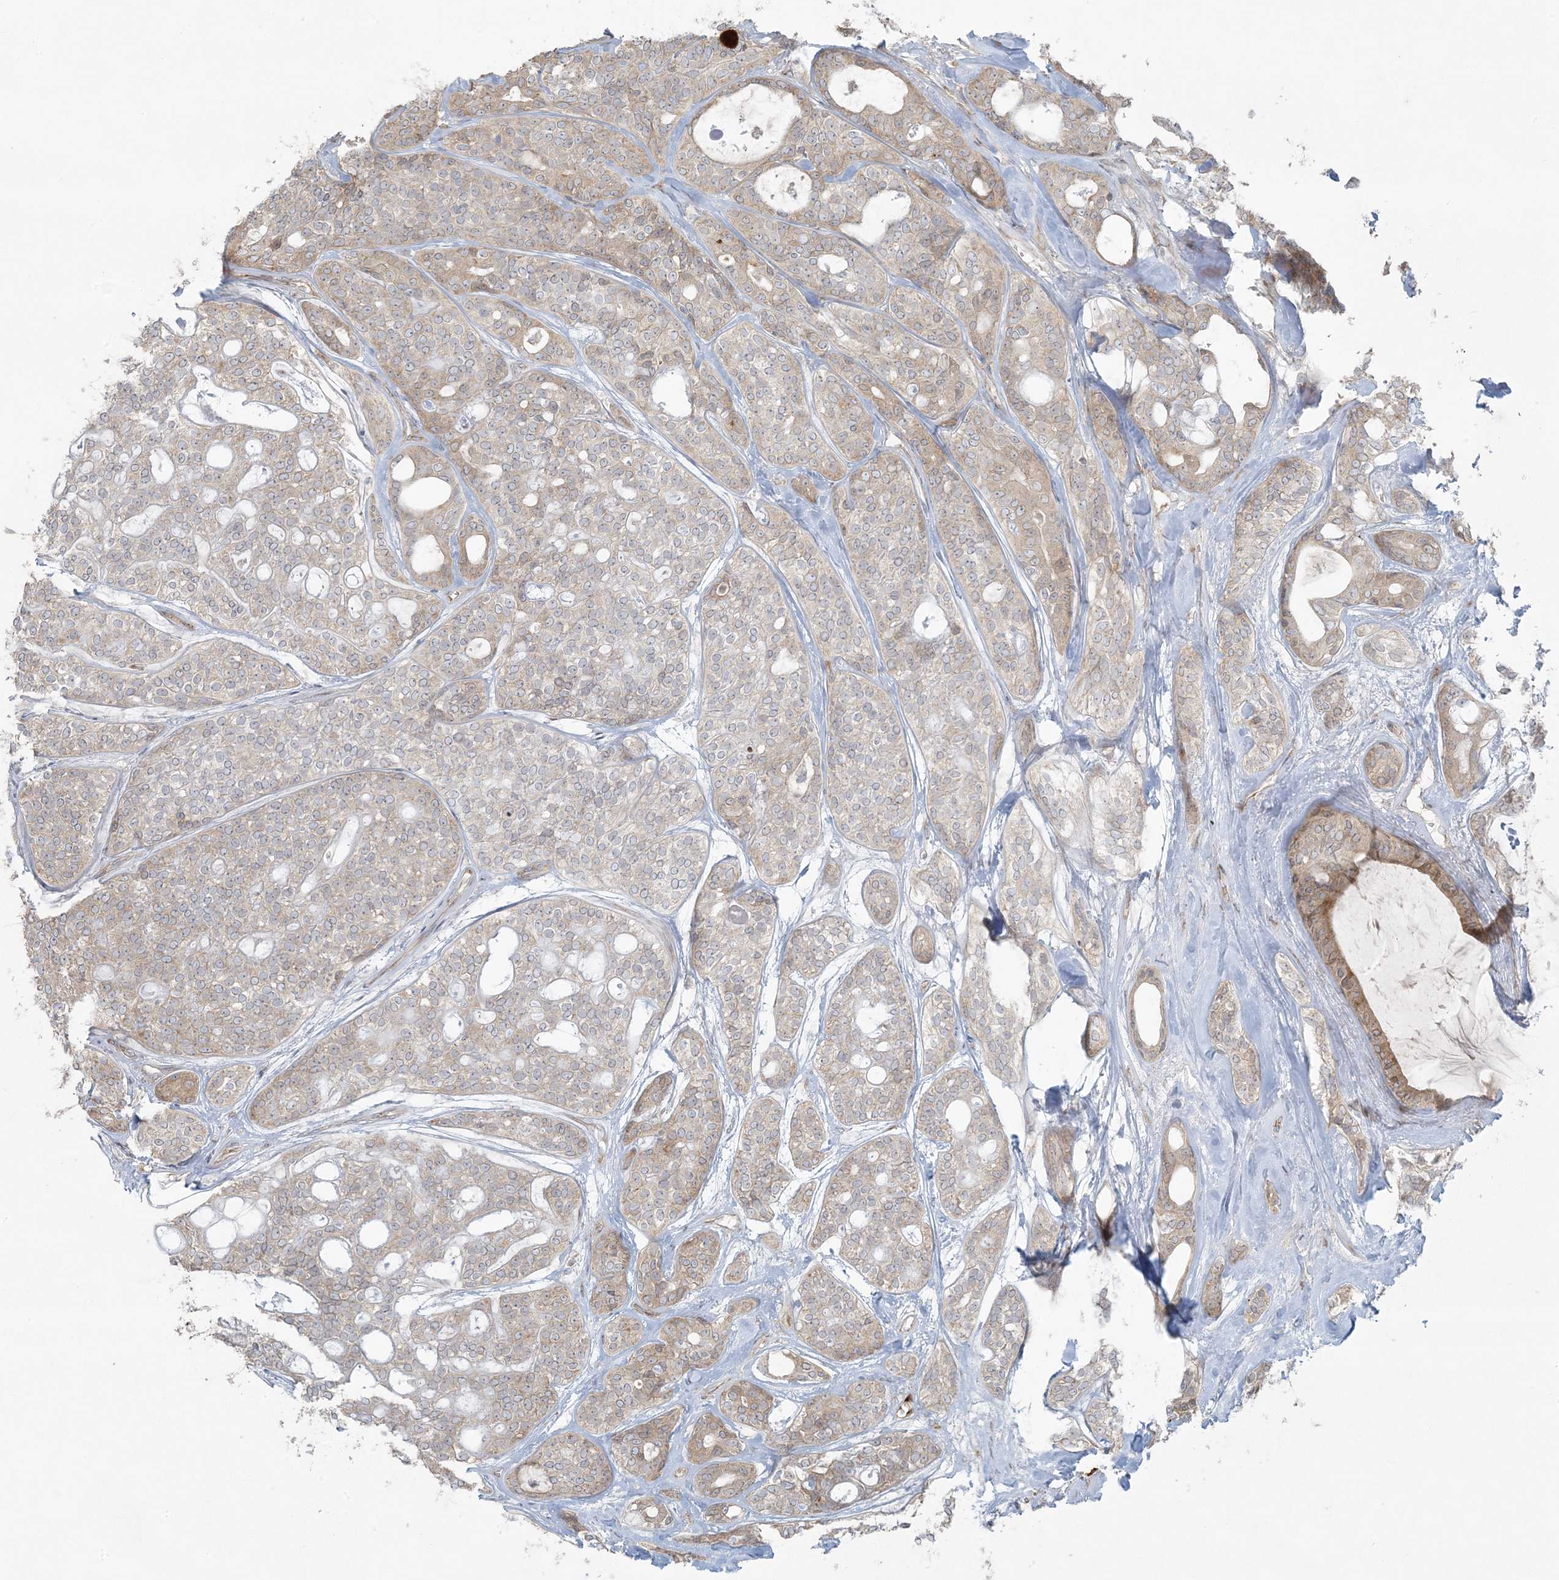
{"staining": {"intensity": "moderate", "quantity": "25%-75%", "location": "cytoplasmic/membranous"}, "tissue": "head and neck cancer", "cell_type": "Tumor cells", "image_type": "cancer", "snomed": [{"axis": "morphology", "description": "Adenocarcinoma, NOS"}, {"axis": "topography", "description": "Head-Neck"}], "caption": "Immunohistochemical staining of human head and neck cancer displays medium levels of moderate cytoplasmic/membranous positivity in about 25%-75% of tumor cells.", "gene": "ZNF263", "patient": {"sex": "male", "age": 66}}